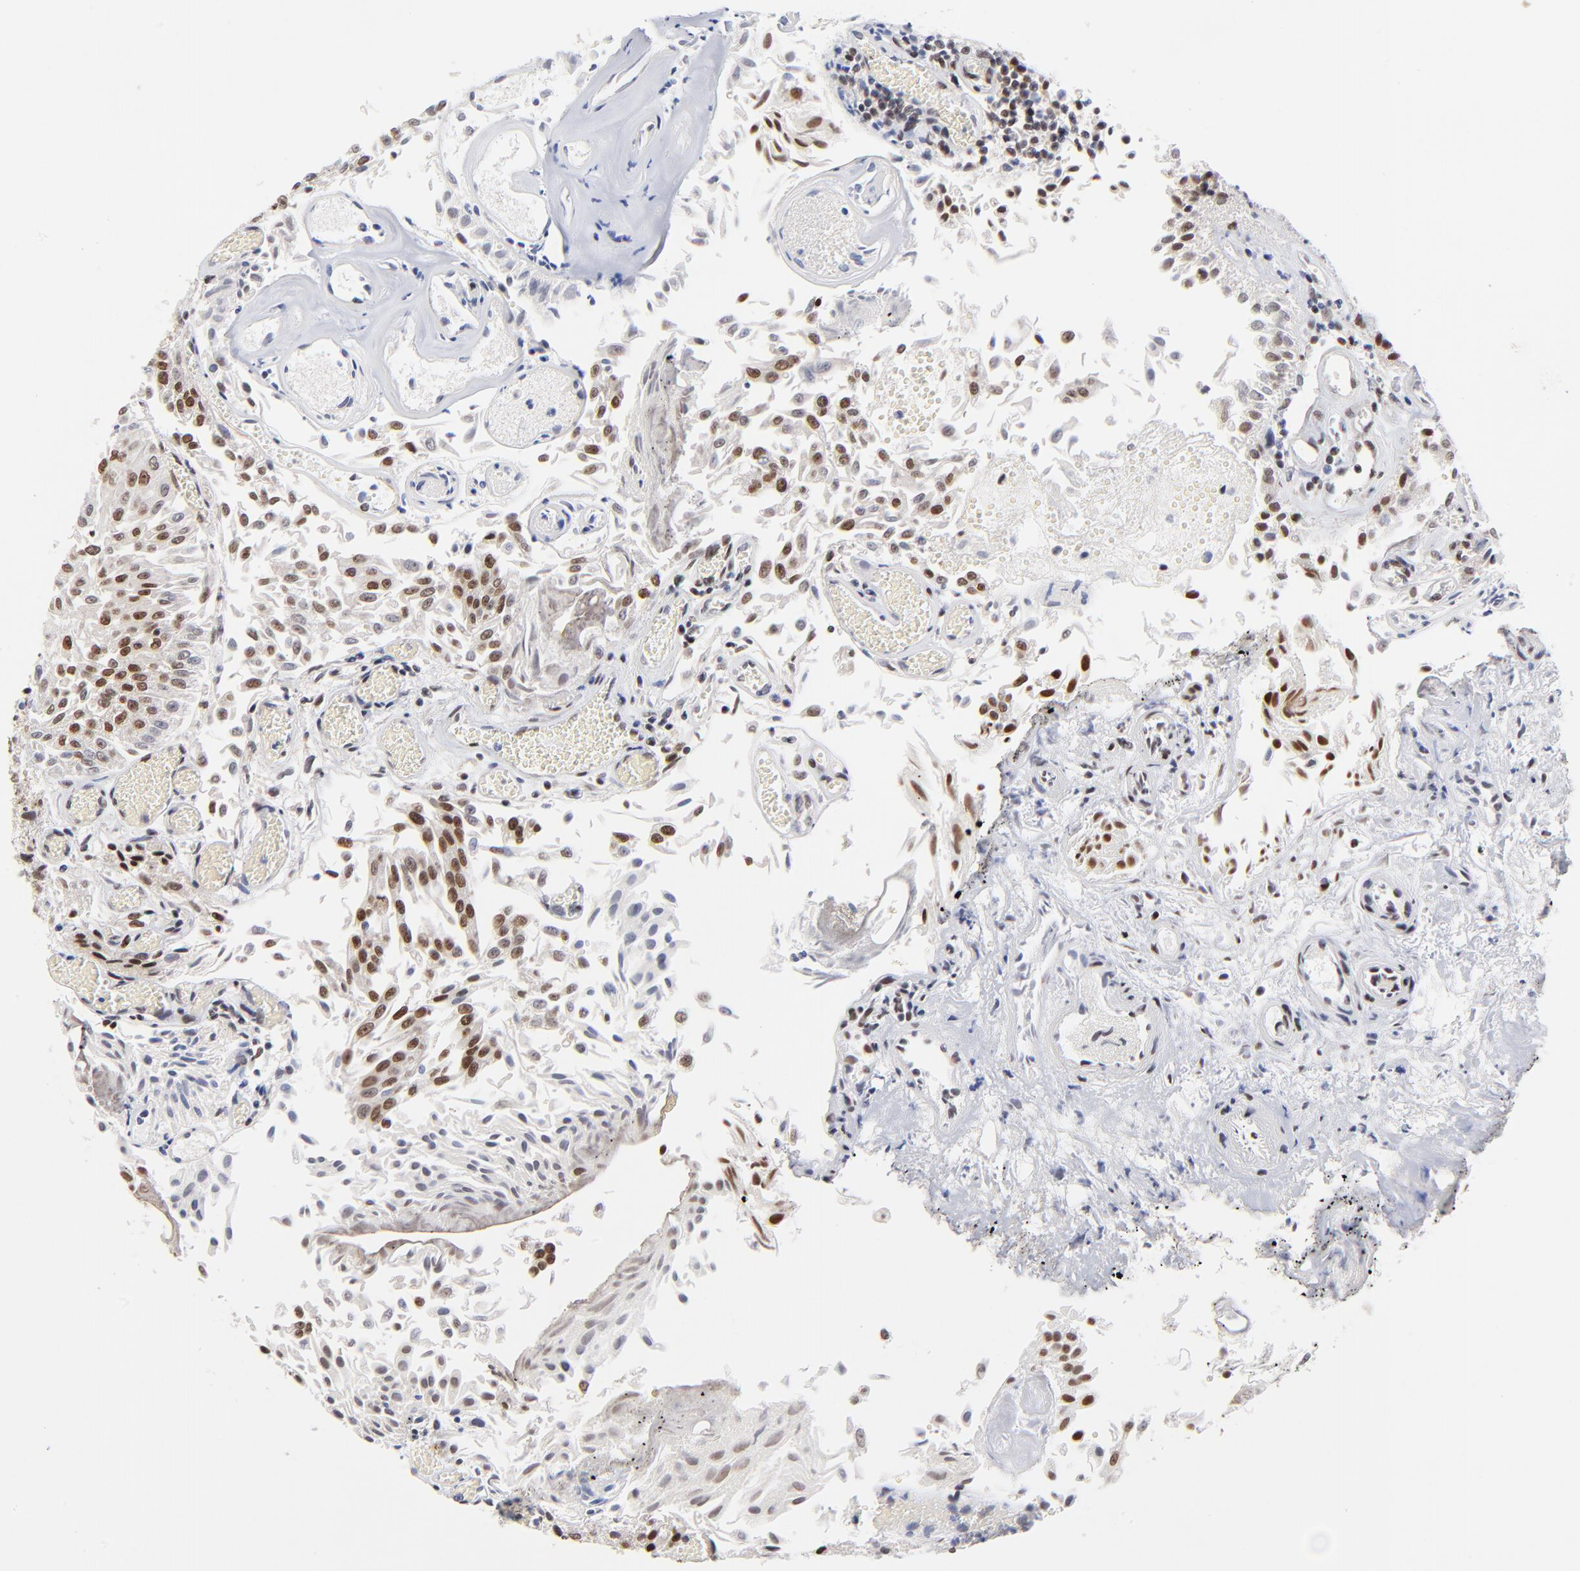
{"staining": {"intensity": "moderate", "quantity": "25%-75%", "location": "nuclear"}, "tissue": "urothelial cancer", "cell_type": "Tumor cells", "image_type": "cancer", "snomed": [{"axis": "morphology", "description": "Urothelial carcinoma, Low grade"}, {"axis": "topography", "description": "Urinary bladder"}], "caption": "This image displays urothelial cancer stained with immunohistochemistry to label a protein in brown. The nuclear of tumor cells show moderate positivity for the protein. Nuclei are counter-stained blue.", "gene": "ZMYM3", "patient": {"sex": "male", "age": 86}}